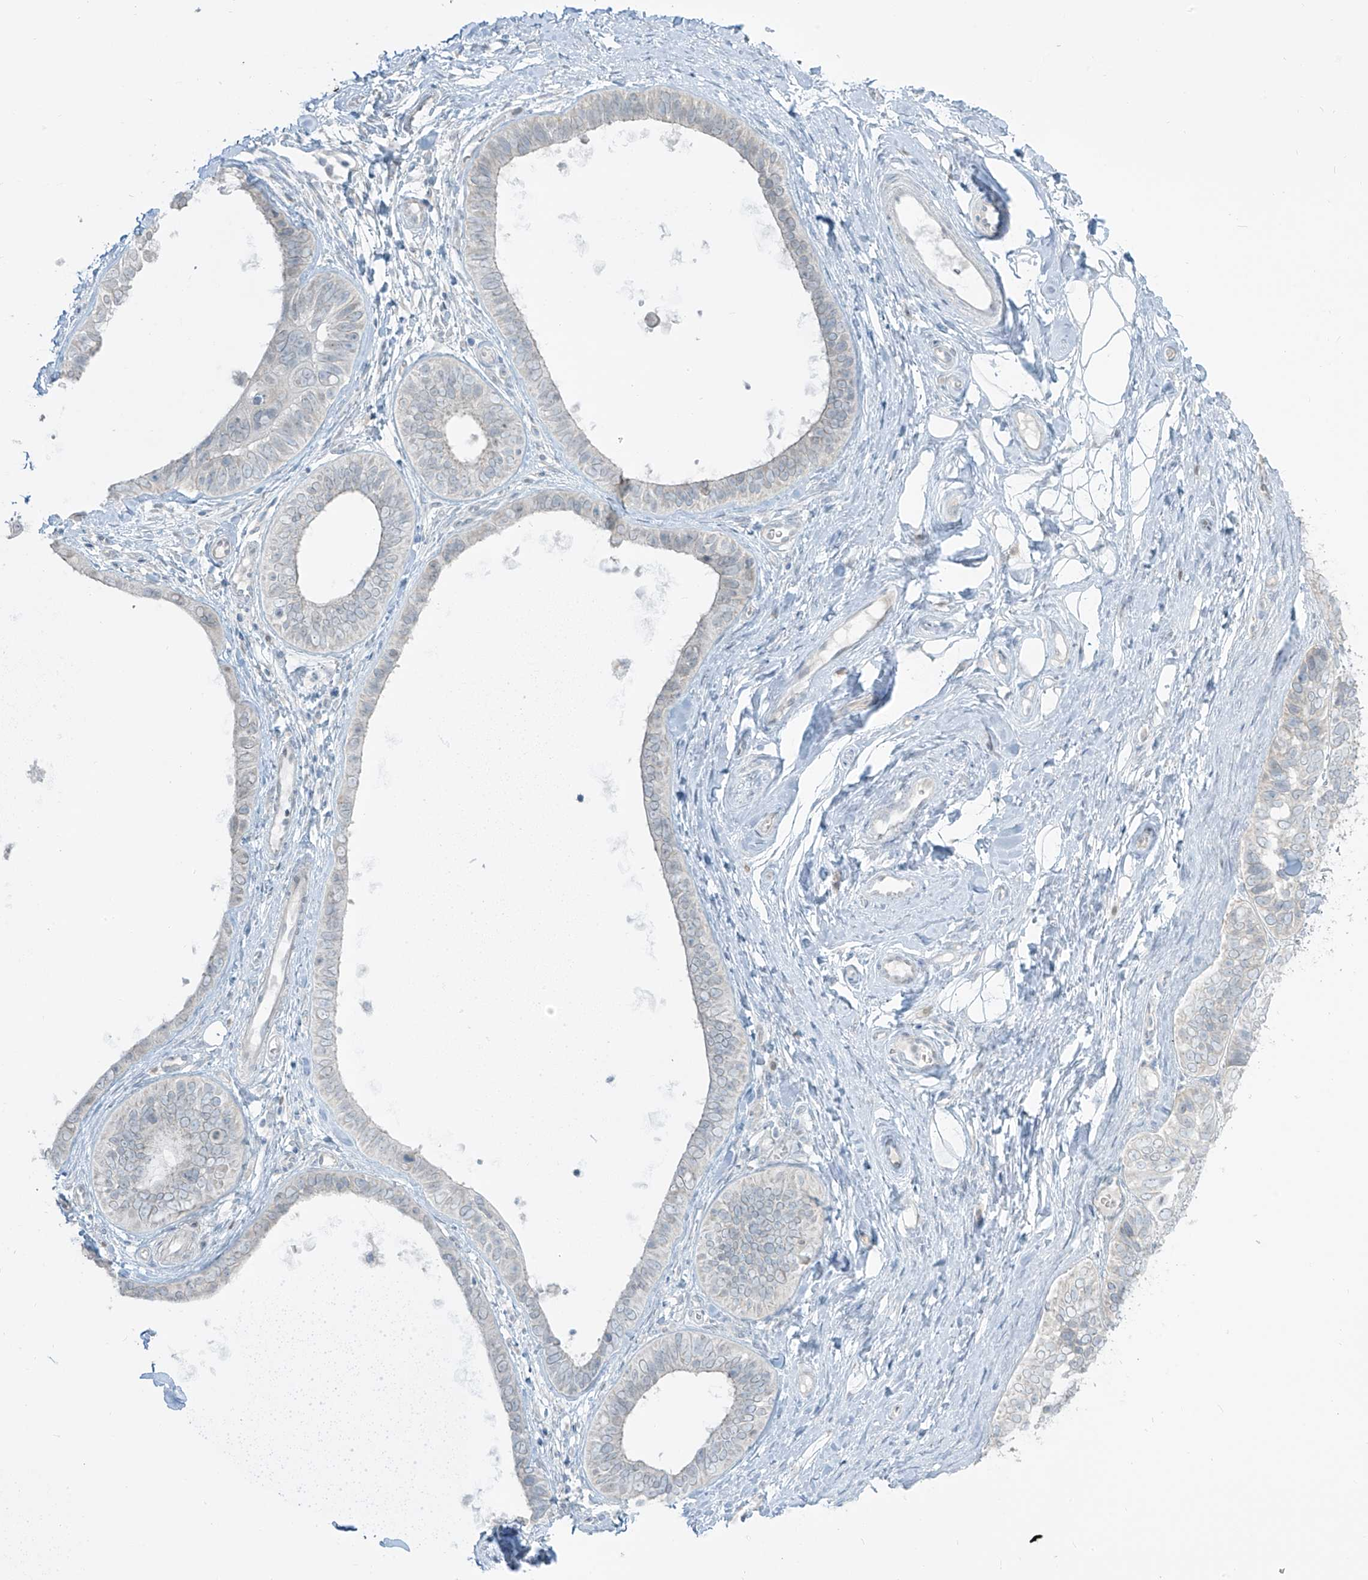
{"staining": {"intensity": "negative", "quantity": "none", "location": "none"}, "tissue": "skin cancer", "cell_type": "Tumor cells", "image_type": "cancer", "snomed": [{"axis": "morphology", "description": "Basal cell carcinoma"}, {"axis": "topography", "description": "Skin"}], "caption": "An IHC photomicrograph of skin basal cell carcinoma is shown. There is no staining in tumor cells of skin basal cell carcinoma. The staining is performed using DAB brown chromogen with nuclei counter-stained in using hematoxylin.", "gene": "PRDM6", "patient": {"sex": "male", "age": 62}}